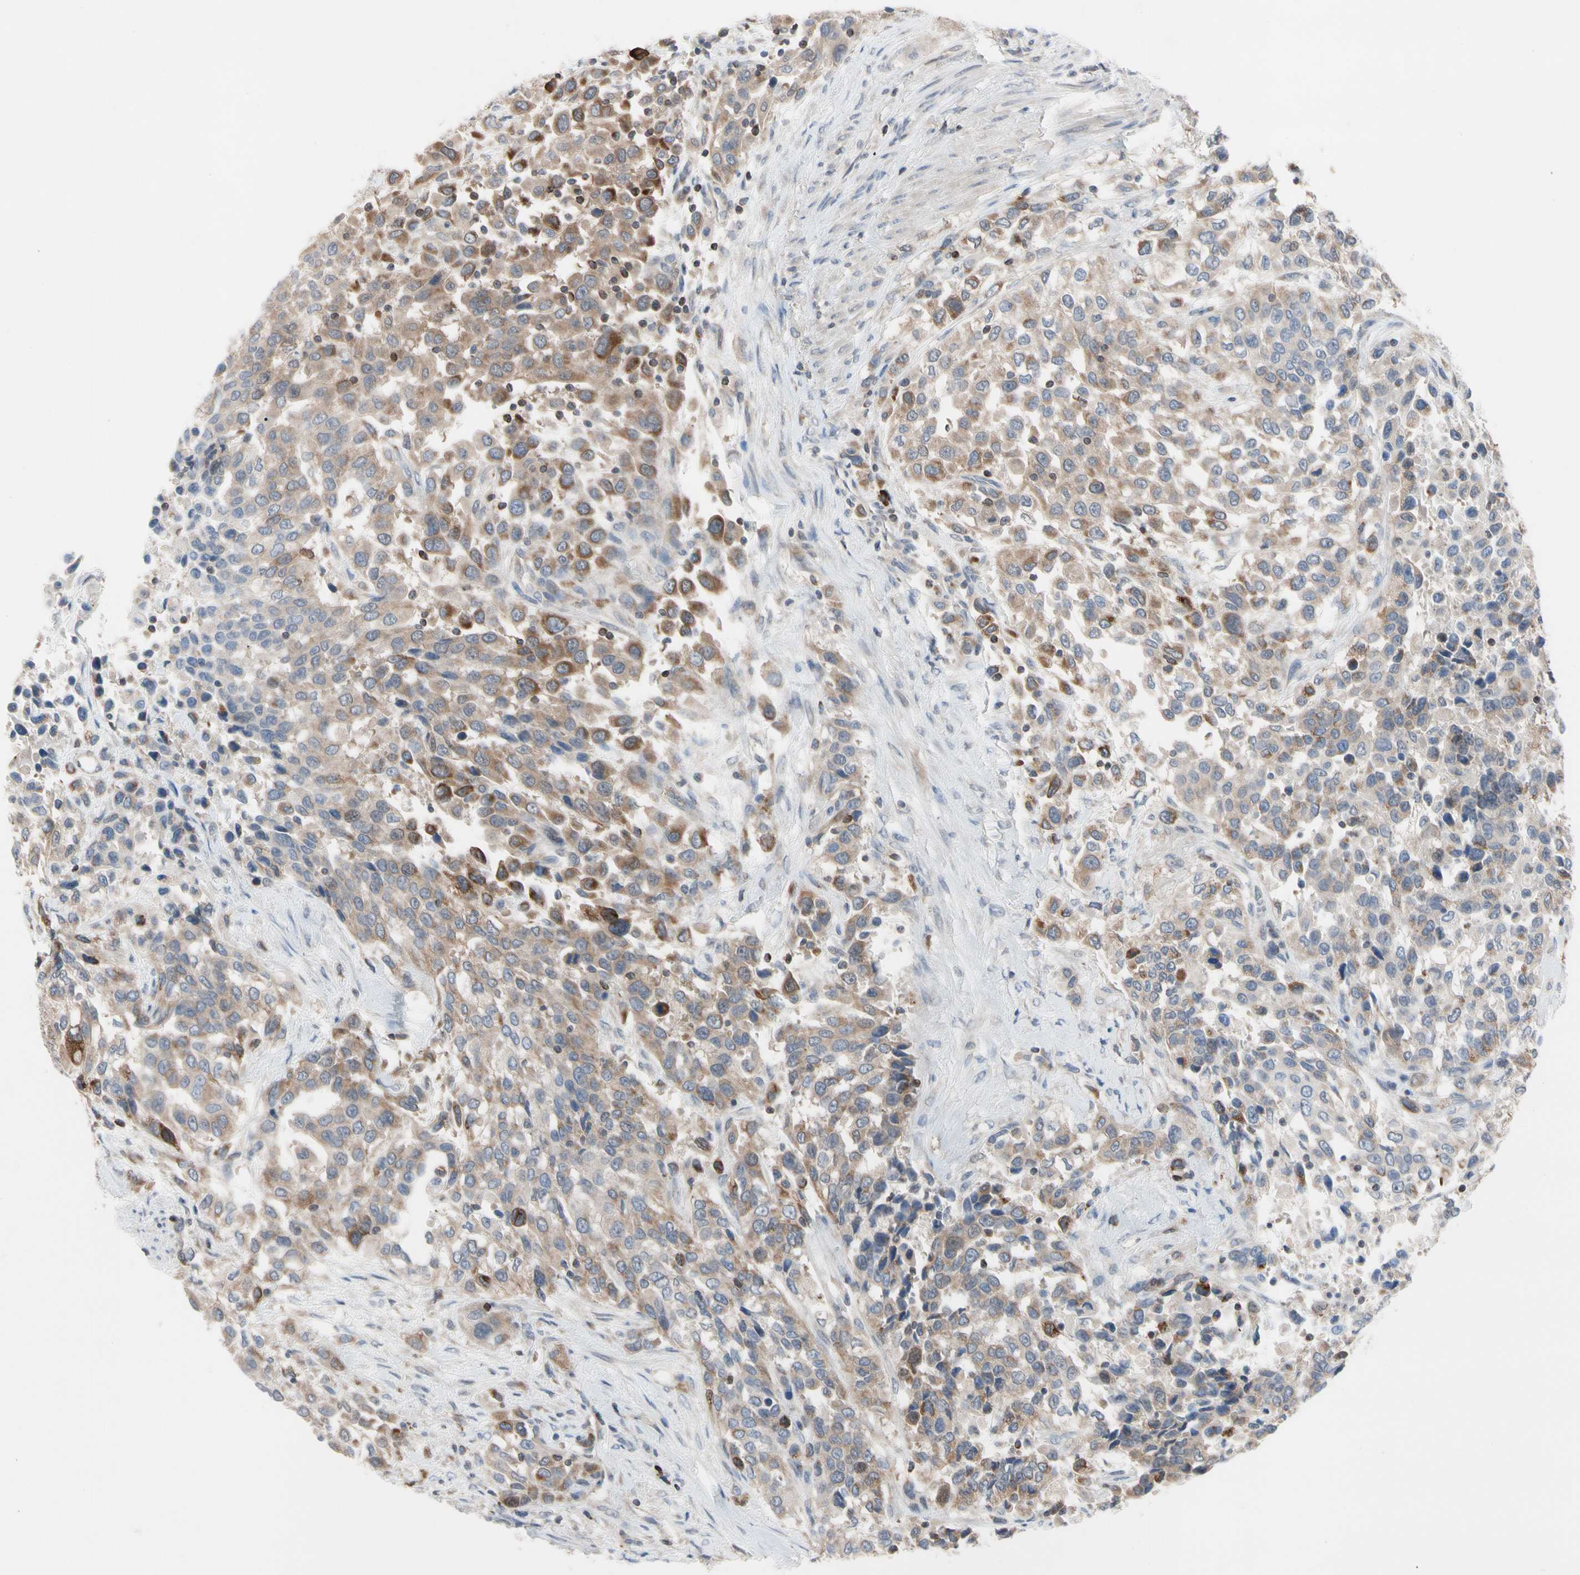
{"staining": {"intensity": "moderate", "quantity": ">75%", "location": "cytoplasmic/membranous"}, "tissue": "urothelial cancer", "cell_type": "Tumor cells", "image_type": "cancer", "snomed": [{"axis": "morphology", "description": "Urothelial carcinoma, High grade"}, {"axis": "topography", "description": "Urinary bladder"}], "caption": "Immunohistochemical staining of human urothelial cancer displays moderate cytoplasmic/membranous protein positivity in approximately >75% of tumor cells.", "gene": "MCL1", "patient": {"sex": "female", "age": 80}}